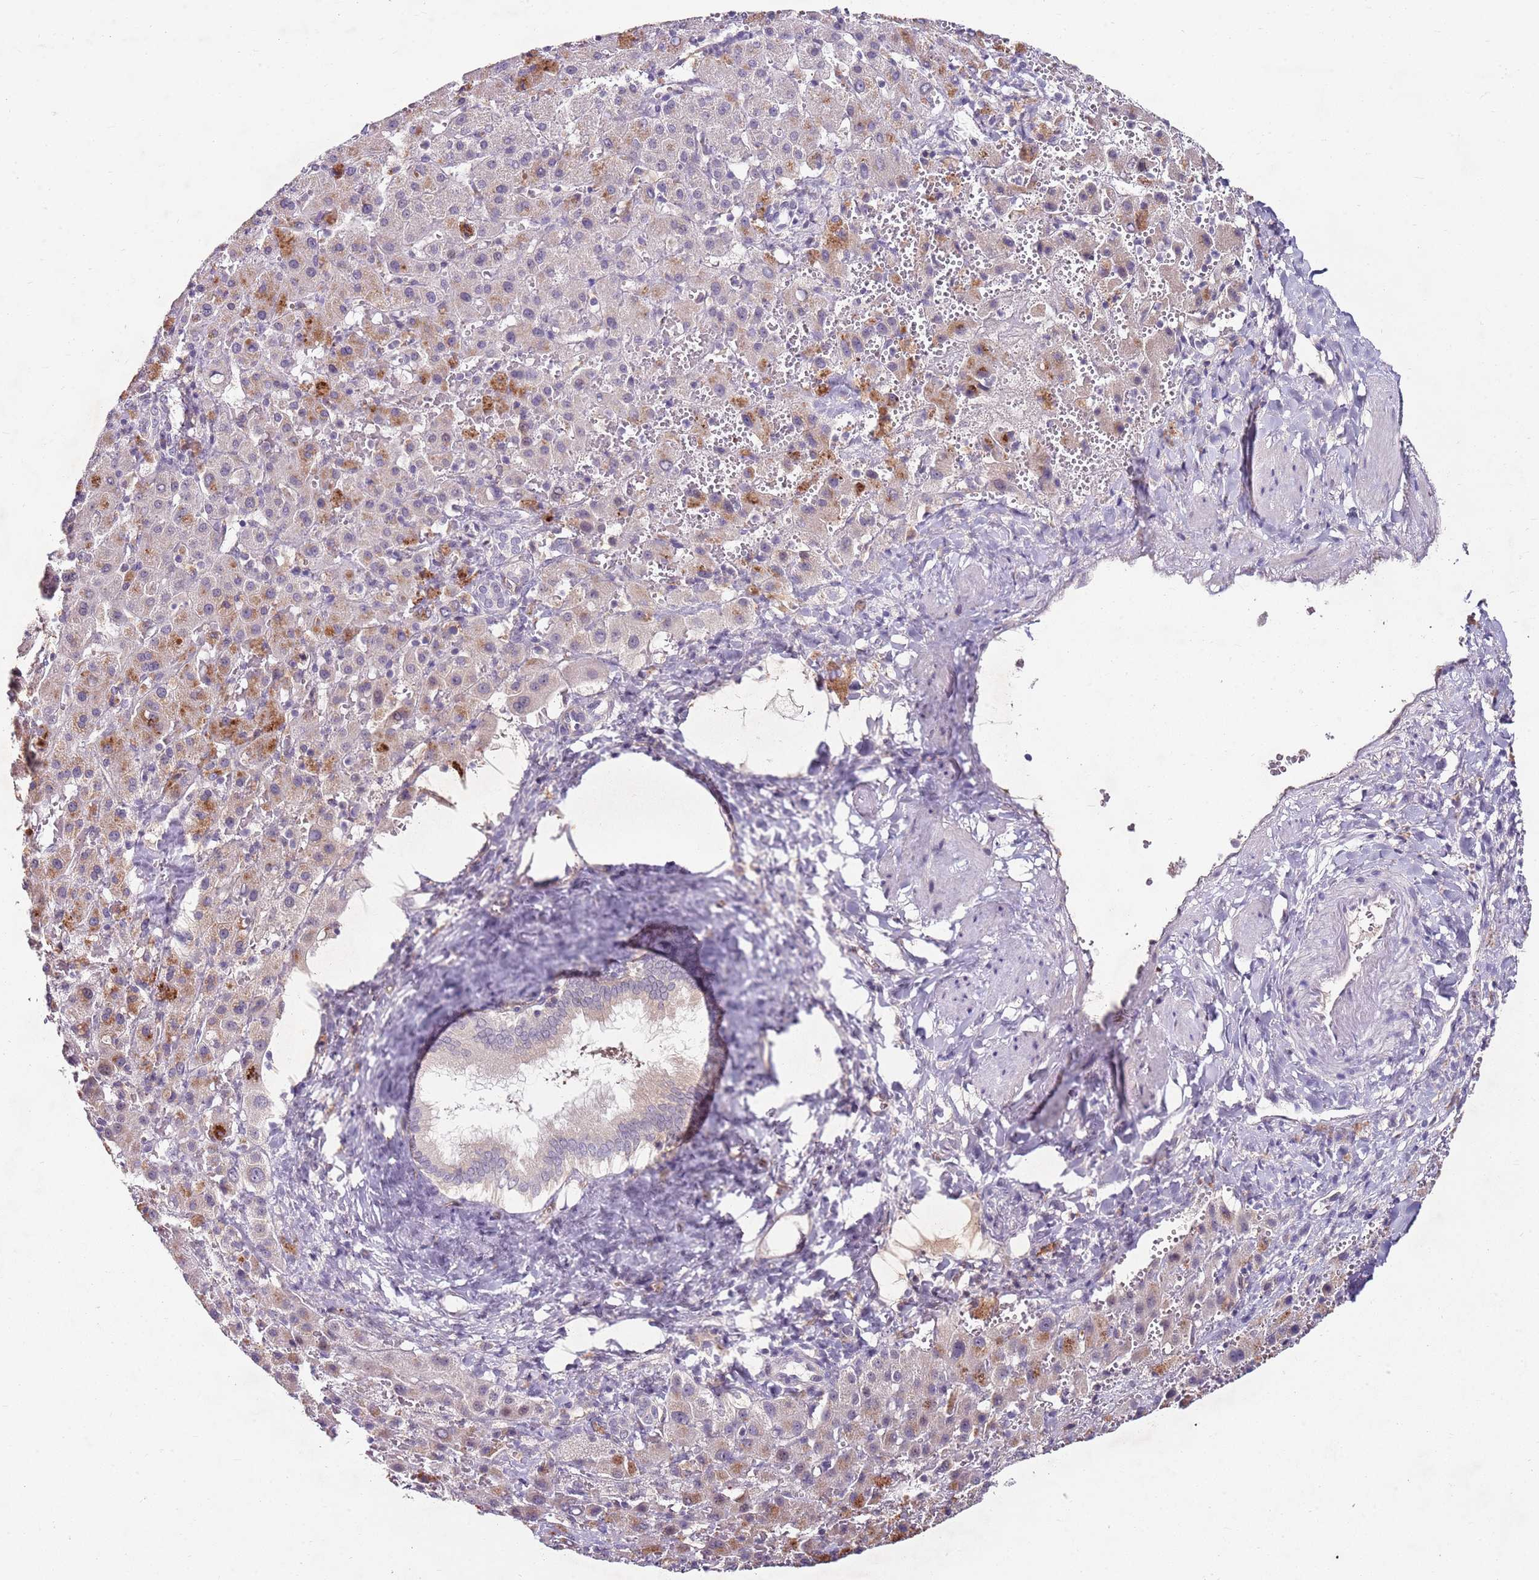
{"staining": {"intensity": "negative", "quantity": "none", "location": "none"}, "tissue": "liver cancer", "cell_type": "Tumor cells", "image_type": "cancer", "snomed": [{"axis": "morphology", "description": "Carcinoma, Hepatocellular, NOS"}, {"axis": "topography", "description": "Liver"}], "caption": "DAB immunohistochemical staining of liver cancer exhibits no significant positivity in tumor cells. (Brightfield microscopy of DAB (3,3'-diaminobenzidine) immunohistochemistry (IHC) at high magnification).", "gene": "FBXL22", "patient": {"sex": "female", "age": 58}}